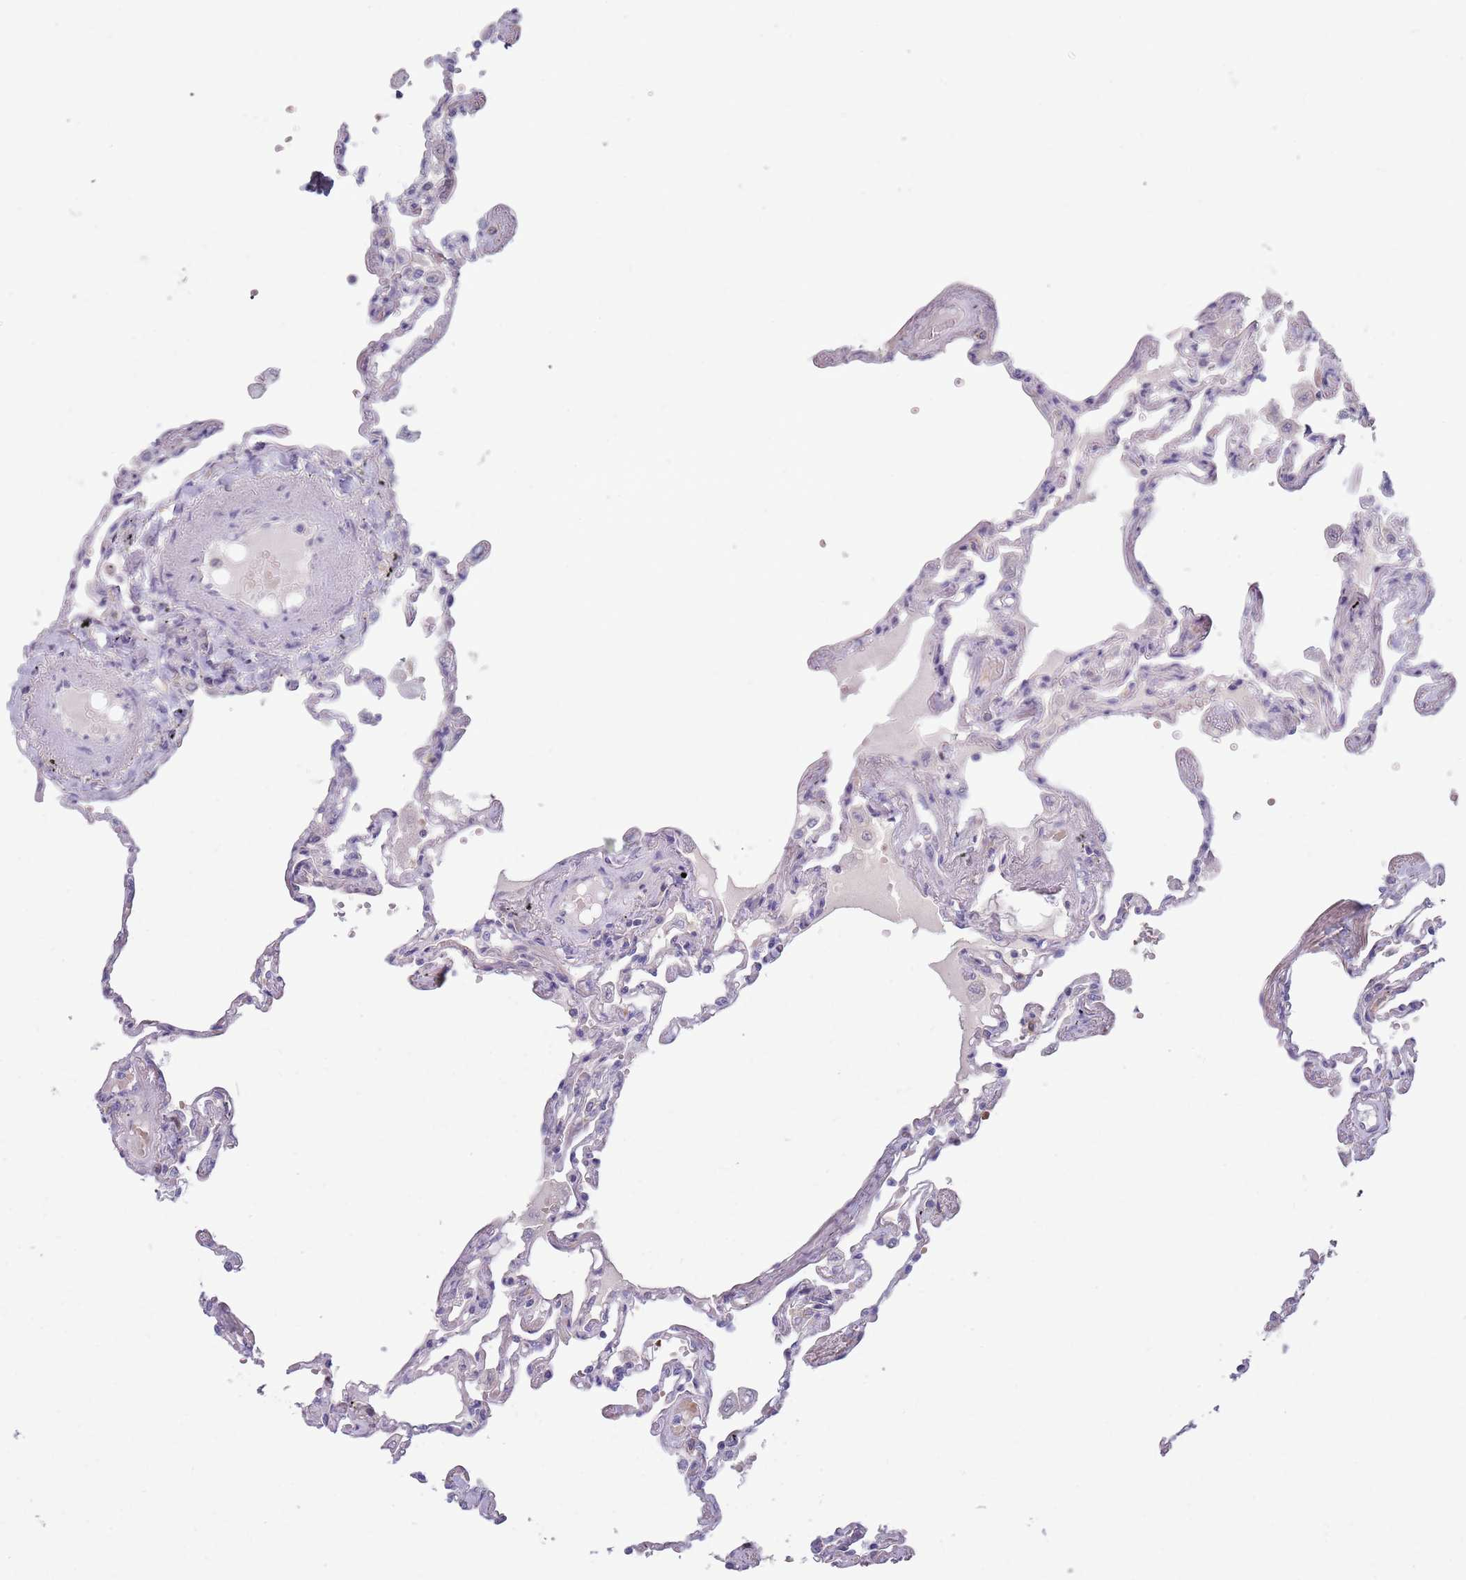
{"staining": {"intensity": "negative", "quantity": "none", "location": "none"}, "tissue": "lung", "cell_type": "Alveolar cells", "image_type": "normal", "snomed": [{"axis": "morphology", "description": "Normal tissue, NOS"}, {"axis": "topography", "description": "Lung"}], "caption": "IHC of normal lung demonstrates no positivity in alveolar cells.", "gene": "CLNS1A", "patient": {"sex": "female", "age": 67}}